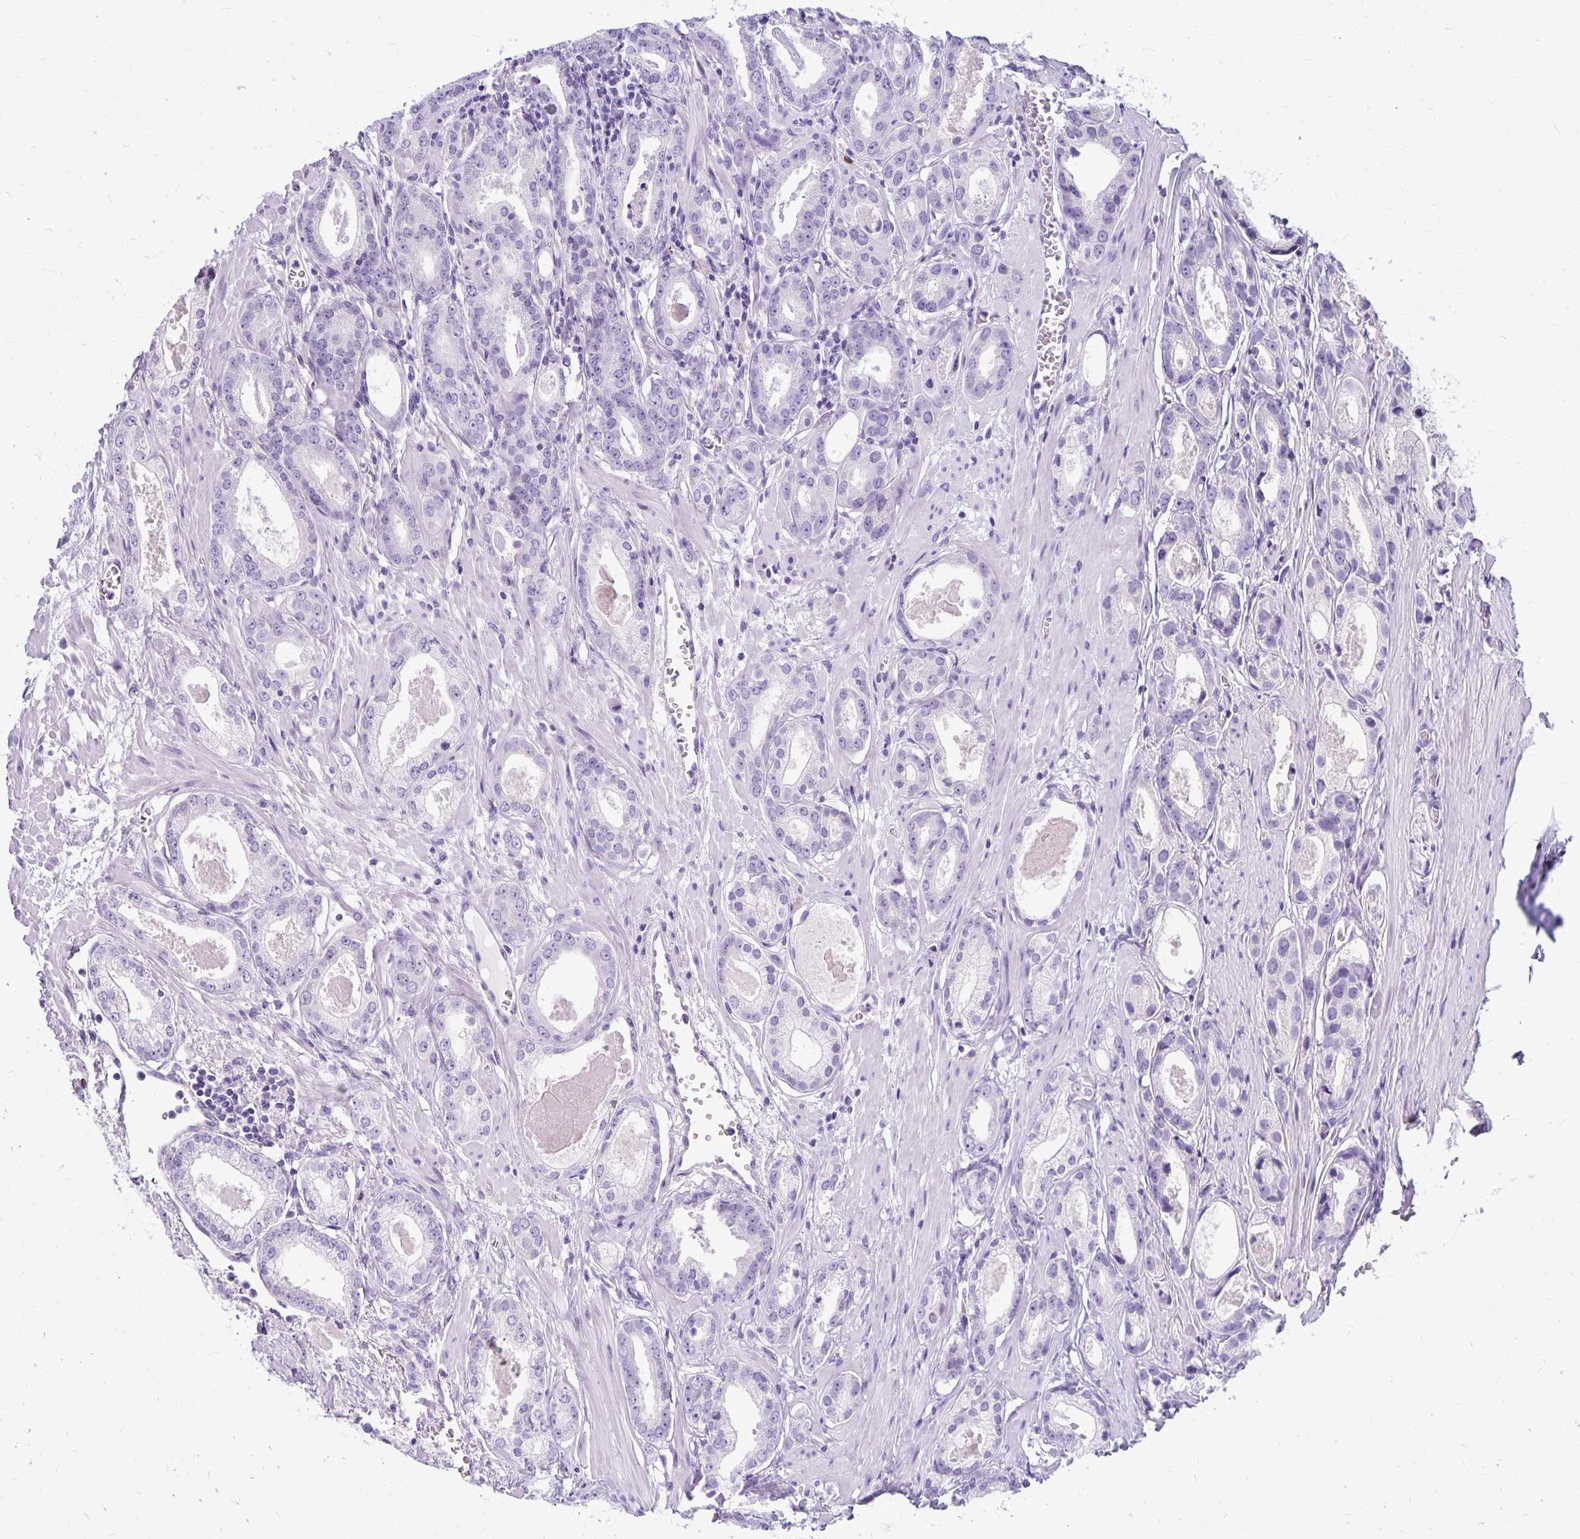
{"staining": {"intensity": "negative", "quantity": "none", "location": "none"}, "tissue": "prostate cancer", "cell_type": "Tumor cells", "image_type": "cancer", "snomed": [{"axis": "morphology", "description": "Adenocarcinoma, NOS"}, {"axis": "morphology", "description": "Adenocarcinoma, Low grade"}, {"axis": "topography", "description": "Prostate"}], "caption": "Tumor cells show no significant expression in prostate adenocarcinoma.", "gene": "FNTB", "patient": {"sex": "male", "age": 64}}